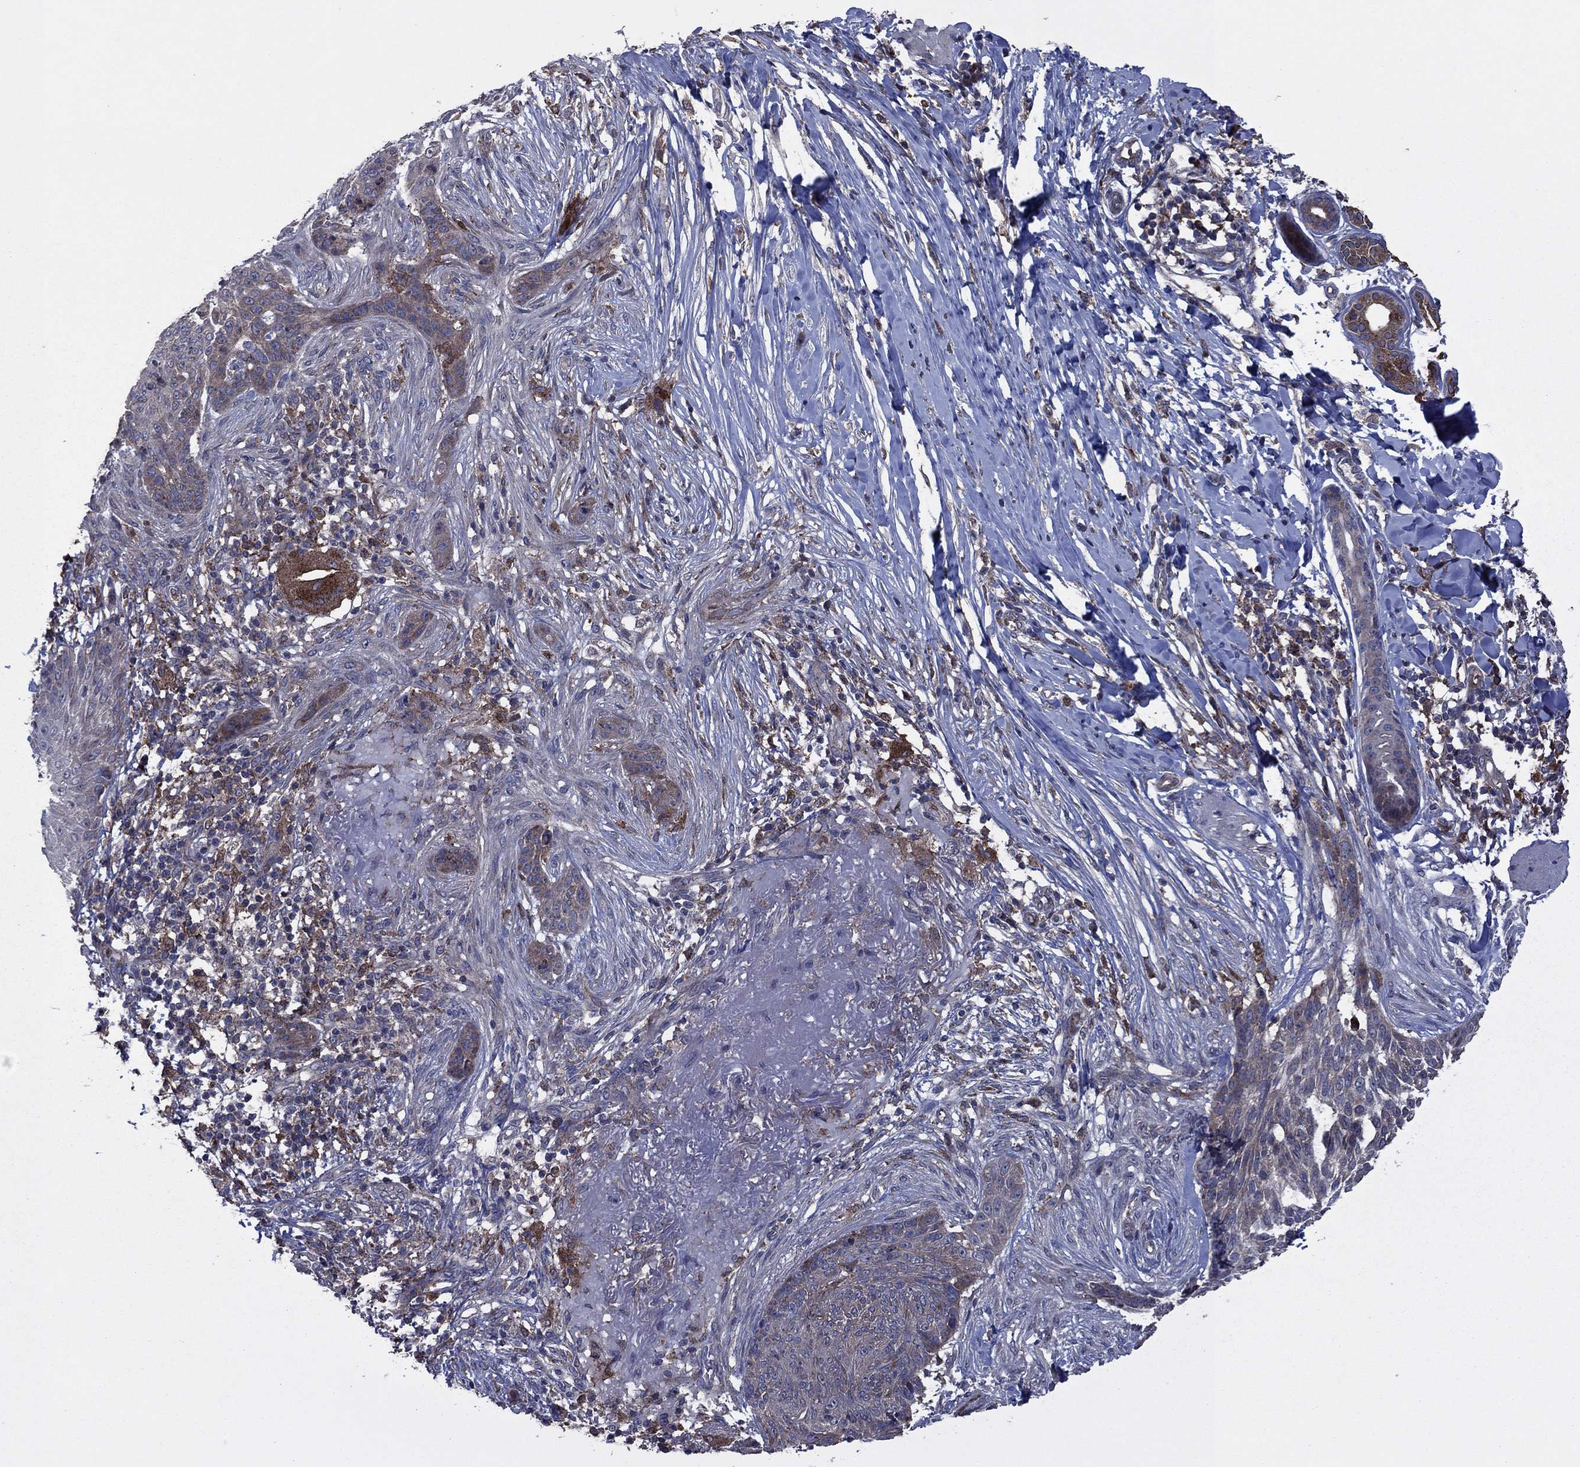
{"staining": {"intensity": "strong", "quantity": "<25%", "location": "cytoplasmic/membranous"}, "tissue": "skin cancer", "cell_type": "Tumor cells", "image_type": "cancer", "snomed": [{"axis": "morphology", "description": "Normal tissue, NOS"}, {"axis": "morphology", "description": "Basal cell carcinoma"}, {"axis": "topography", "description": "Skin"}], "caption": "This is an image of immunohistochemistry staining of skin basal cell carcinoma, which shows strong staining in the cytoplasmic/membranous of tumor cells.", "gene": "MEA1", "patient": {"sex": "male", "age": 84}}